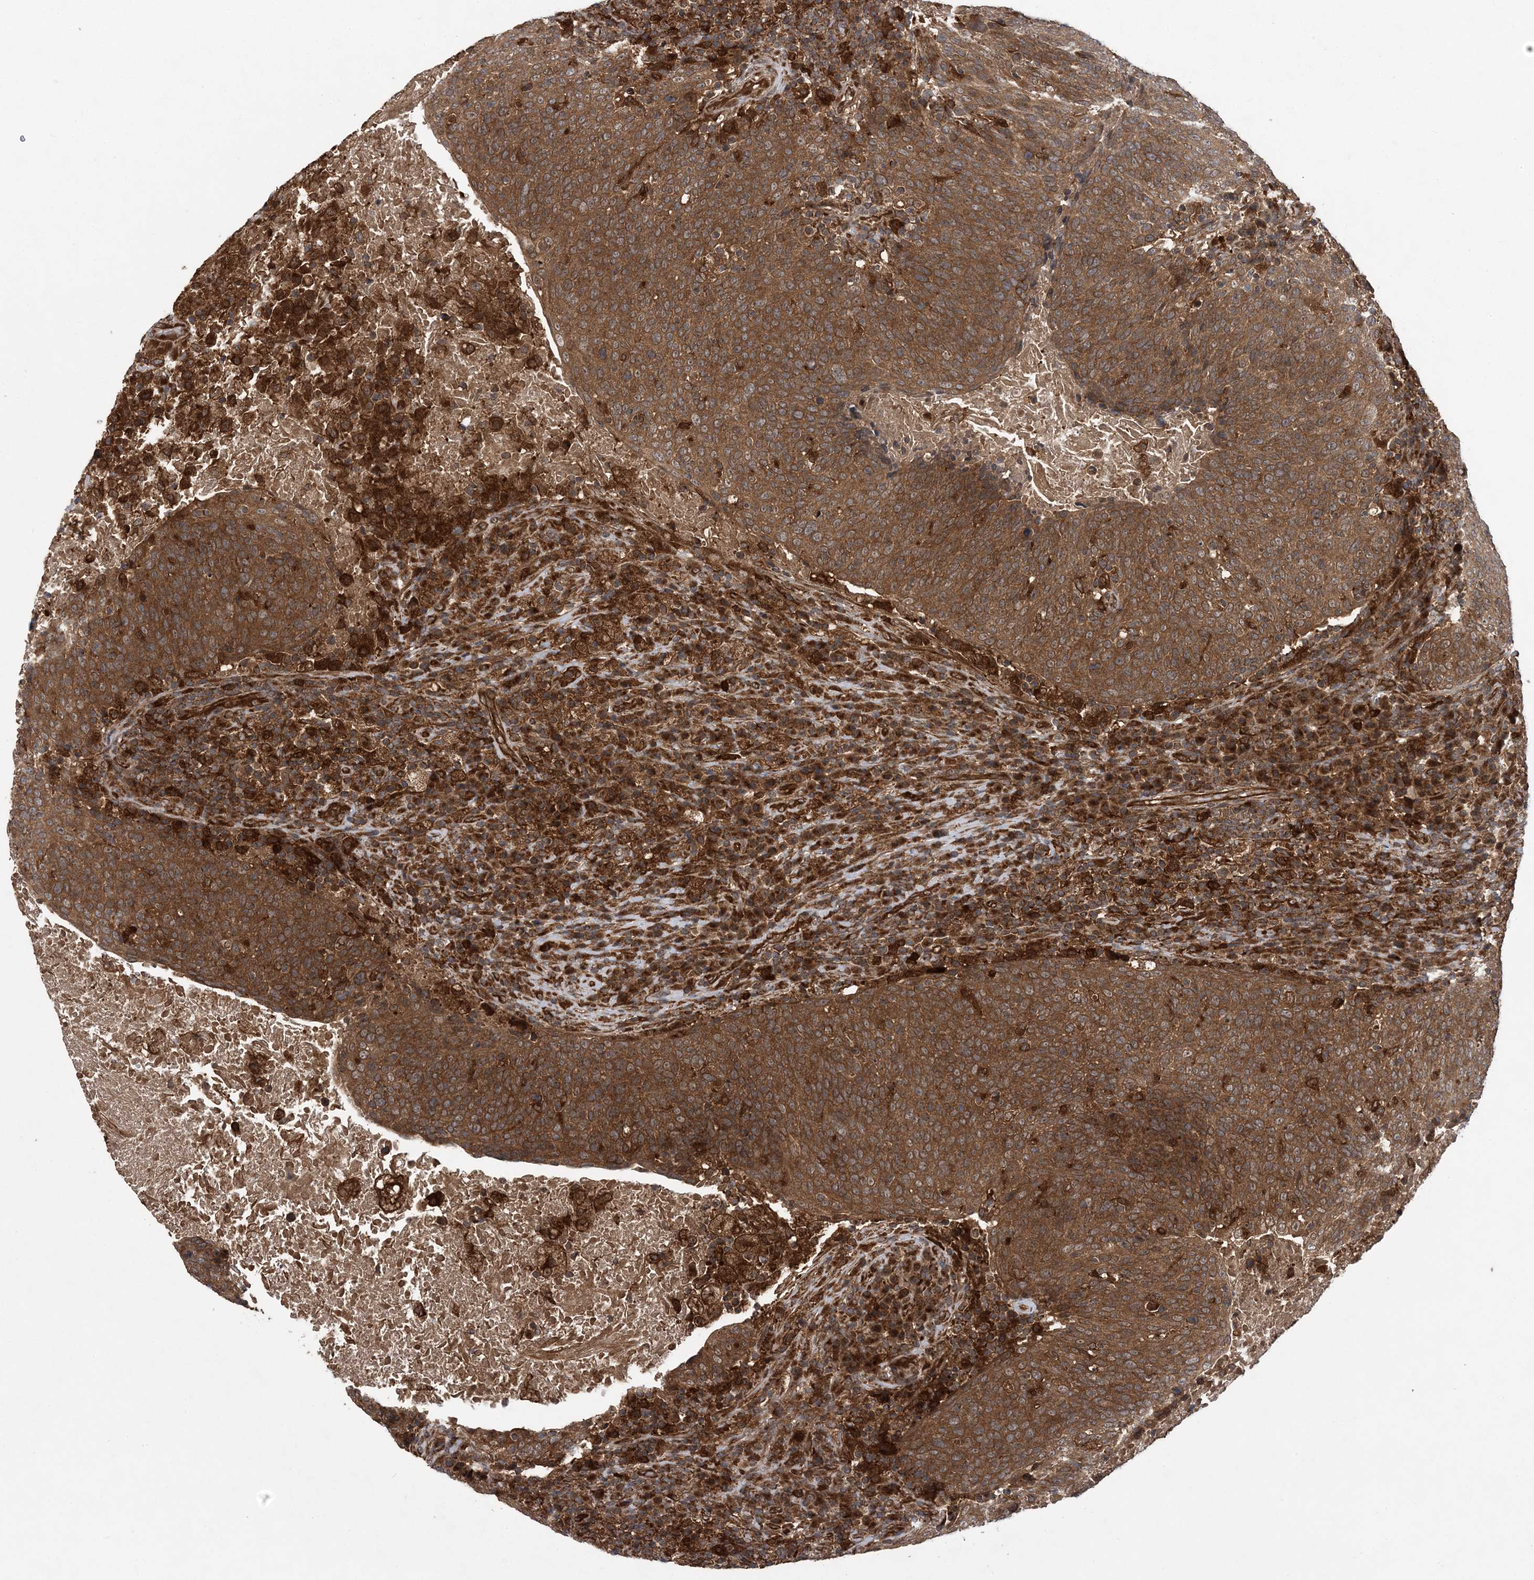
{"staining": {"intensity": "strong", "quantity": ">75%", "location": "cytoplasmic/membranous"}, "tissue": "head and neck cancer", "cell_type": "Tumor cells", "image_type": "cancer", "snomed": [{"axis": "morphology", "description": "Squamous cell carcinoma, NOS"}, {"axis": "morphology", "description": "Squamous cell carcinoma, metastatic, NOS"}, {"axis": "topography", "description": "Lymph node"}, {"axis": "topography", "description": "Head-Neck"}], "caption": "Protein expression by IHC demonstrates strong cytoplasmic/membranous positivity in about >75% of tumor cells in head and neck squamous cell carcinoma.", "gene": "ATG3", "patient": {"sex": "male", "age": 62}}